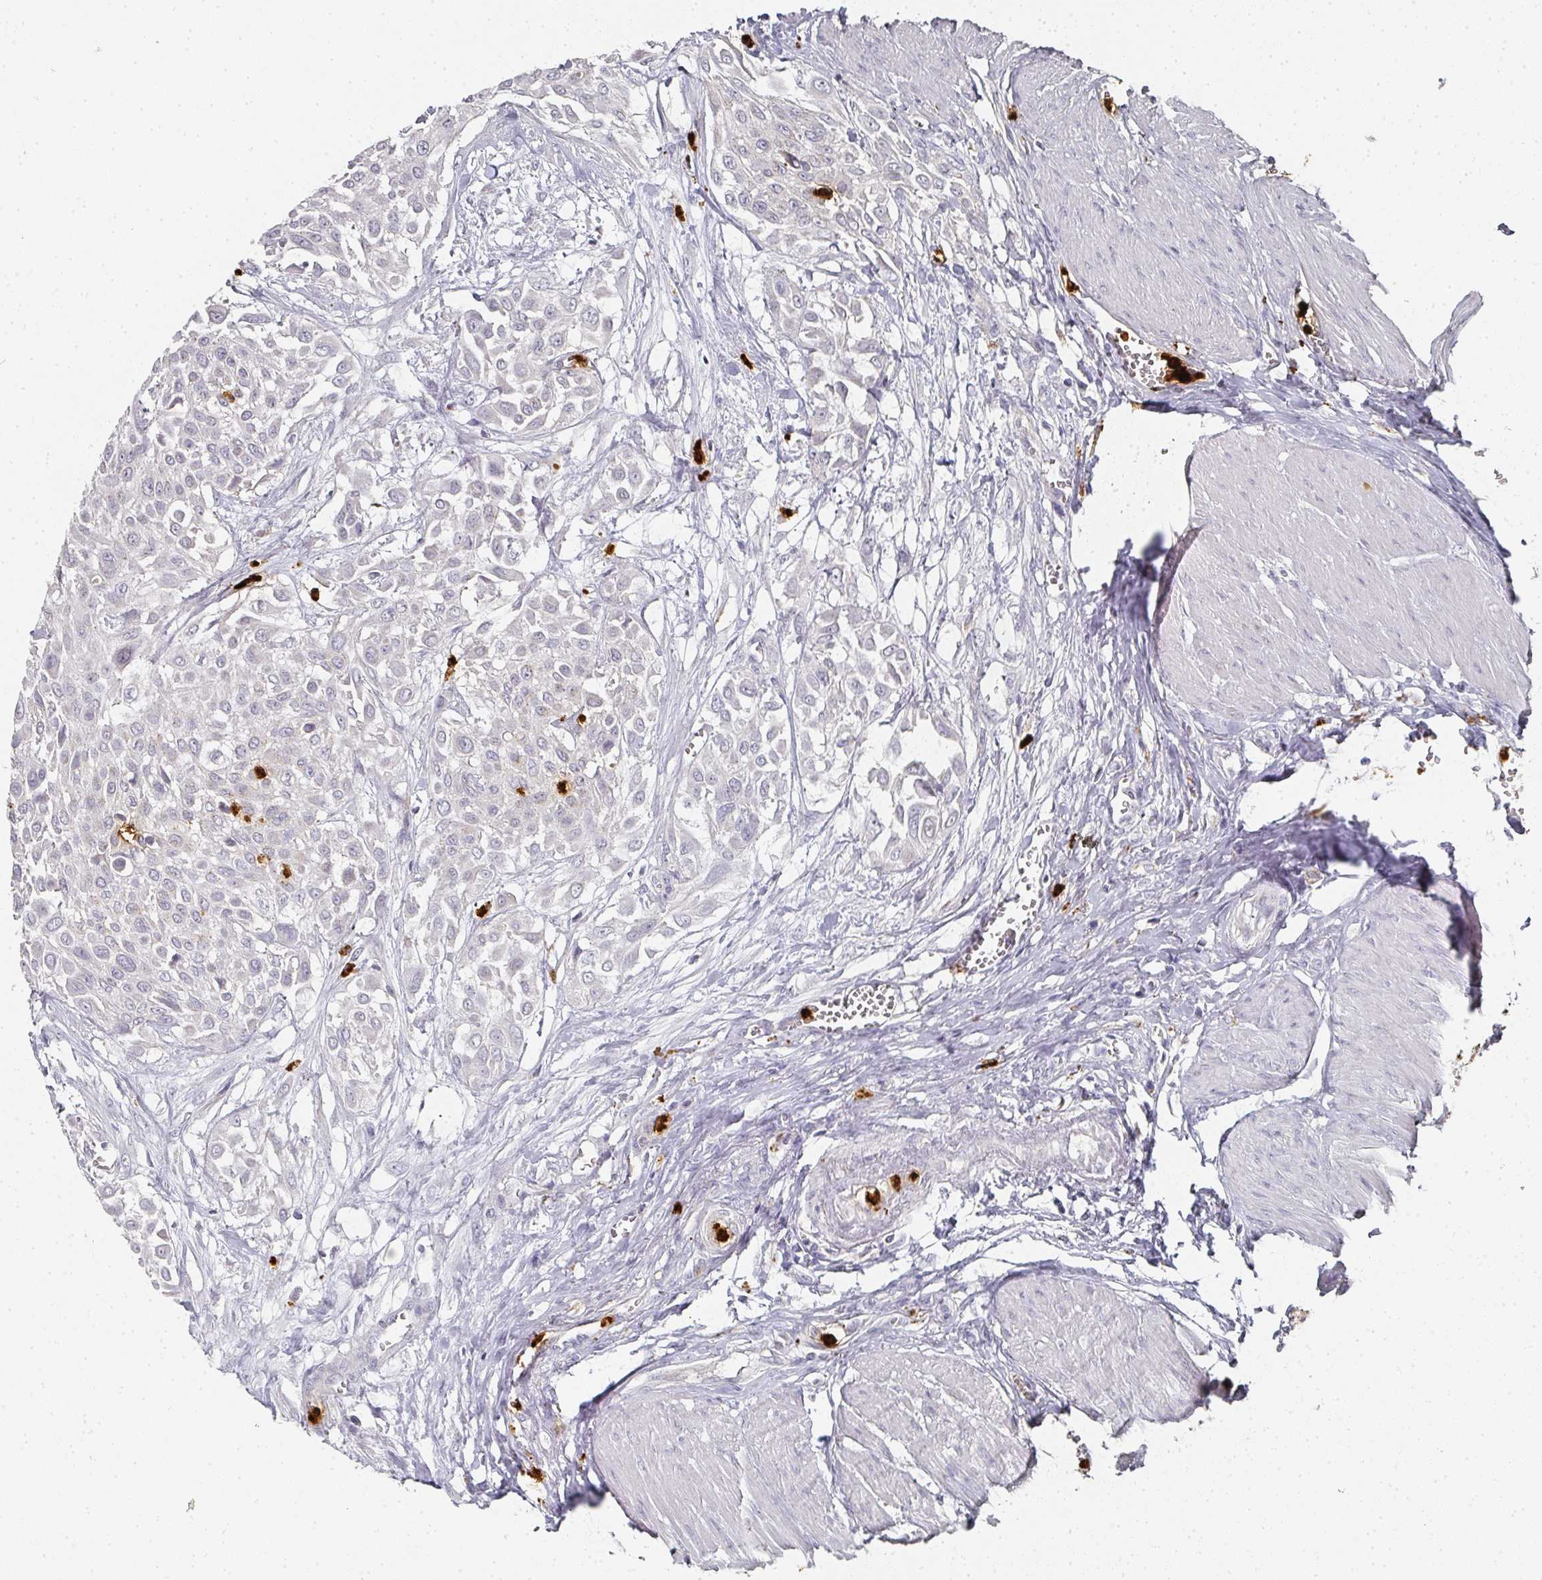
{"staining": {"intensity": "negative", "quantity": "none", "location": "none"}, "tissue": "urothelial cancer", "cell_type": "Tumor cells", "image_type": "cancer", "snomed": [{"axis": "morphology", "description": "Urothelial carcinoma, High grade"}, {"axis": "topography", "description": "Urinary bladder"}], "caption": "Immunohistochemistry (IHC) of human high-grade urothelial carcinoma demonstrates no expression in tumor cells.", "gene": "CAMP", "patient": {"sex": "male", "age": 57}}